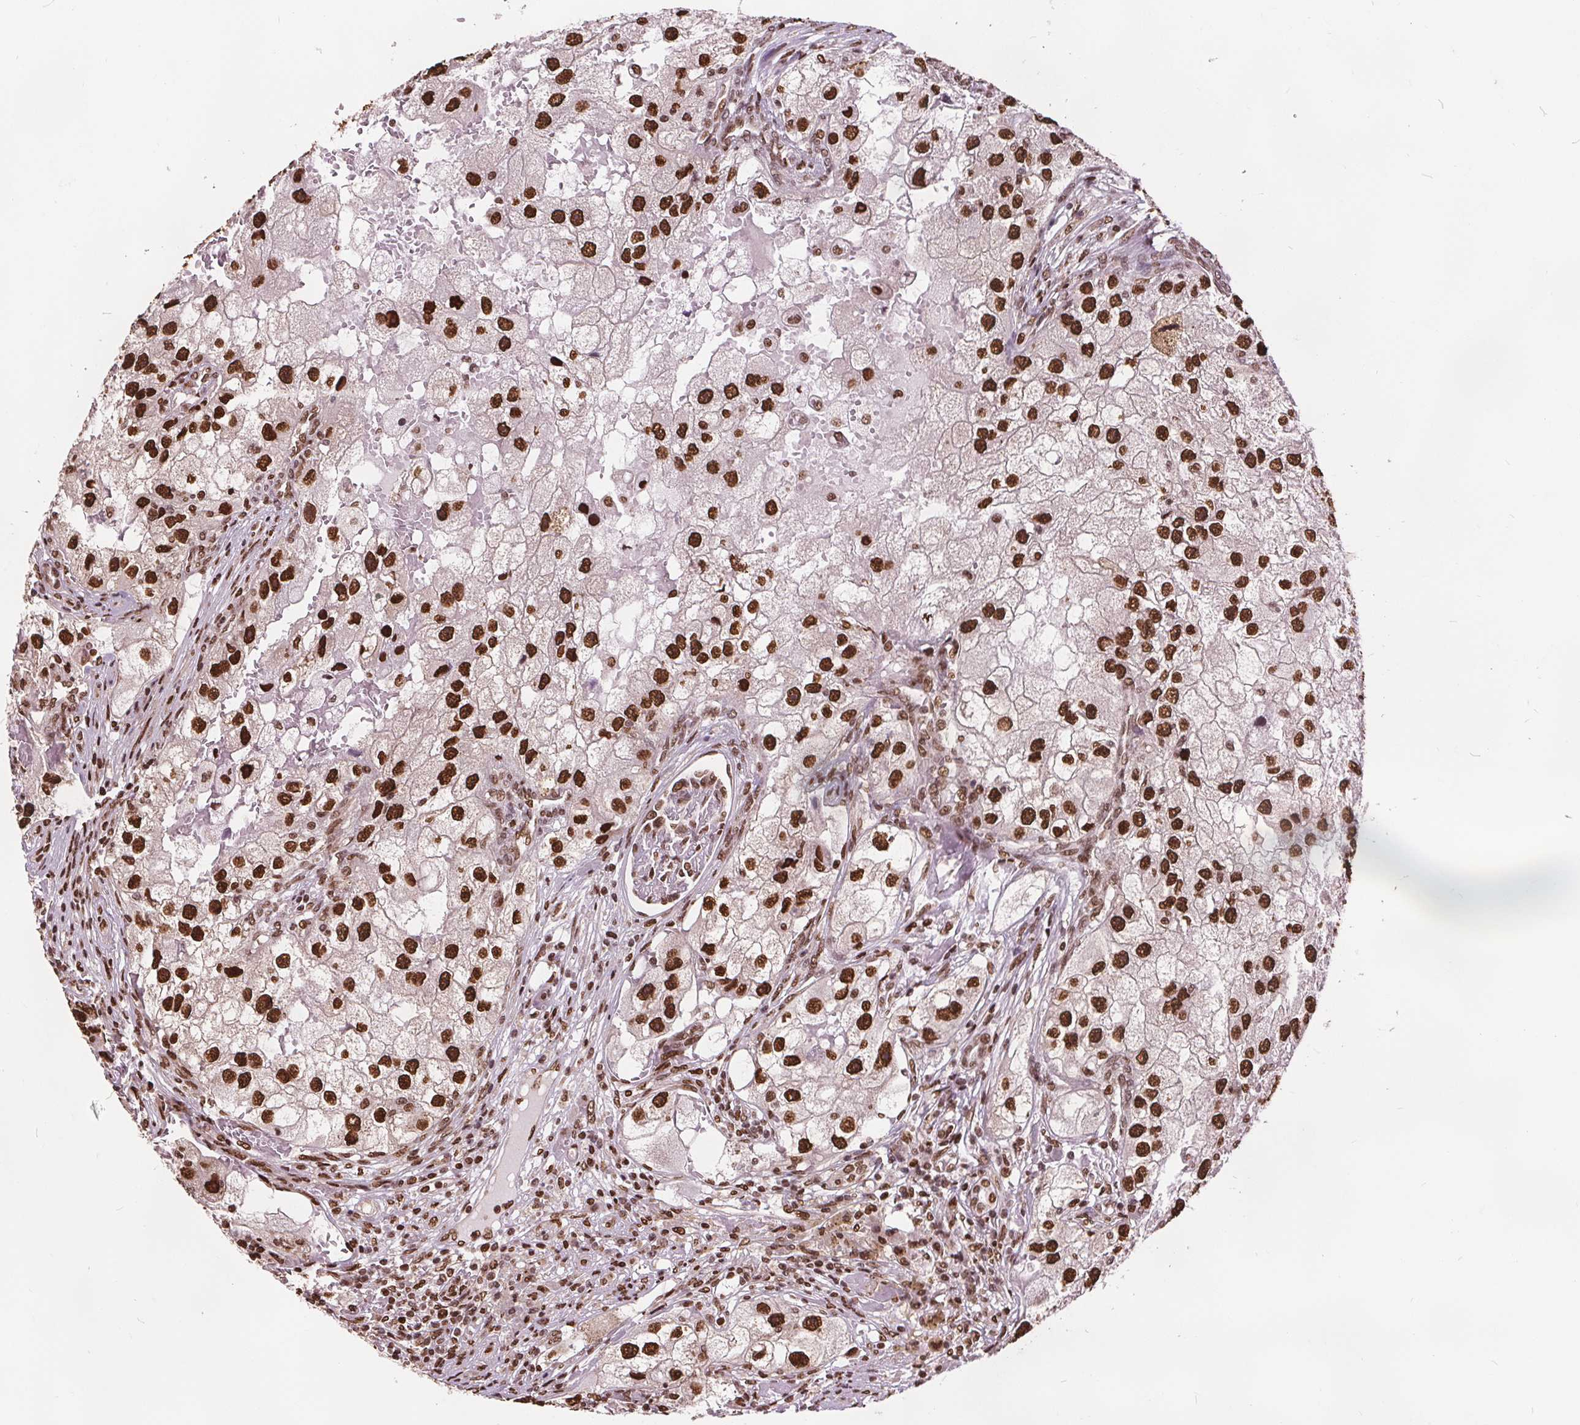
{"staining": {"intensity": "strong", "quantity": ">75%", "location": "nuclear"}, "tissue": "renal cancer", "cell_type": "Tumor cells", "image_type": "cancer", "snomed": [{"axis": "morphology", "description": "Adenocarcinoma, NOS"}, {"axis": "topography", "description": "Kidney"}], "caption": "Immunohistochemical staining of adenocarcinoma (renal) shows strong nuclear protein staining in about >75% of tumor cells.", "gene": "ISLR2", "patient": {"sex": "male", "age": 63}}